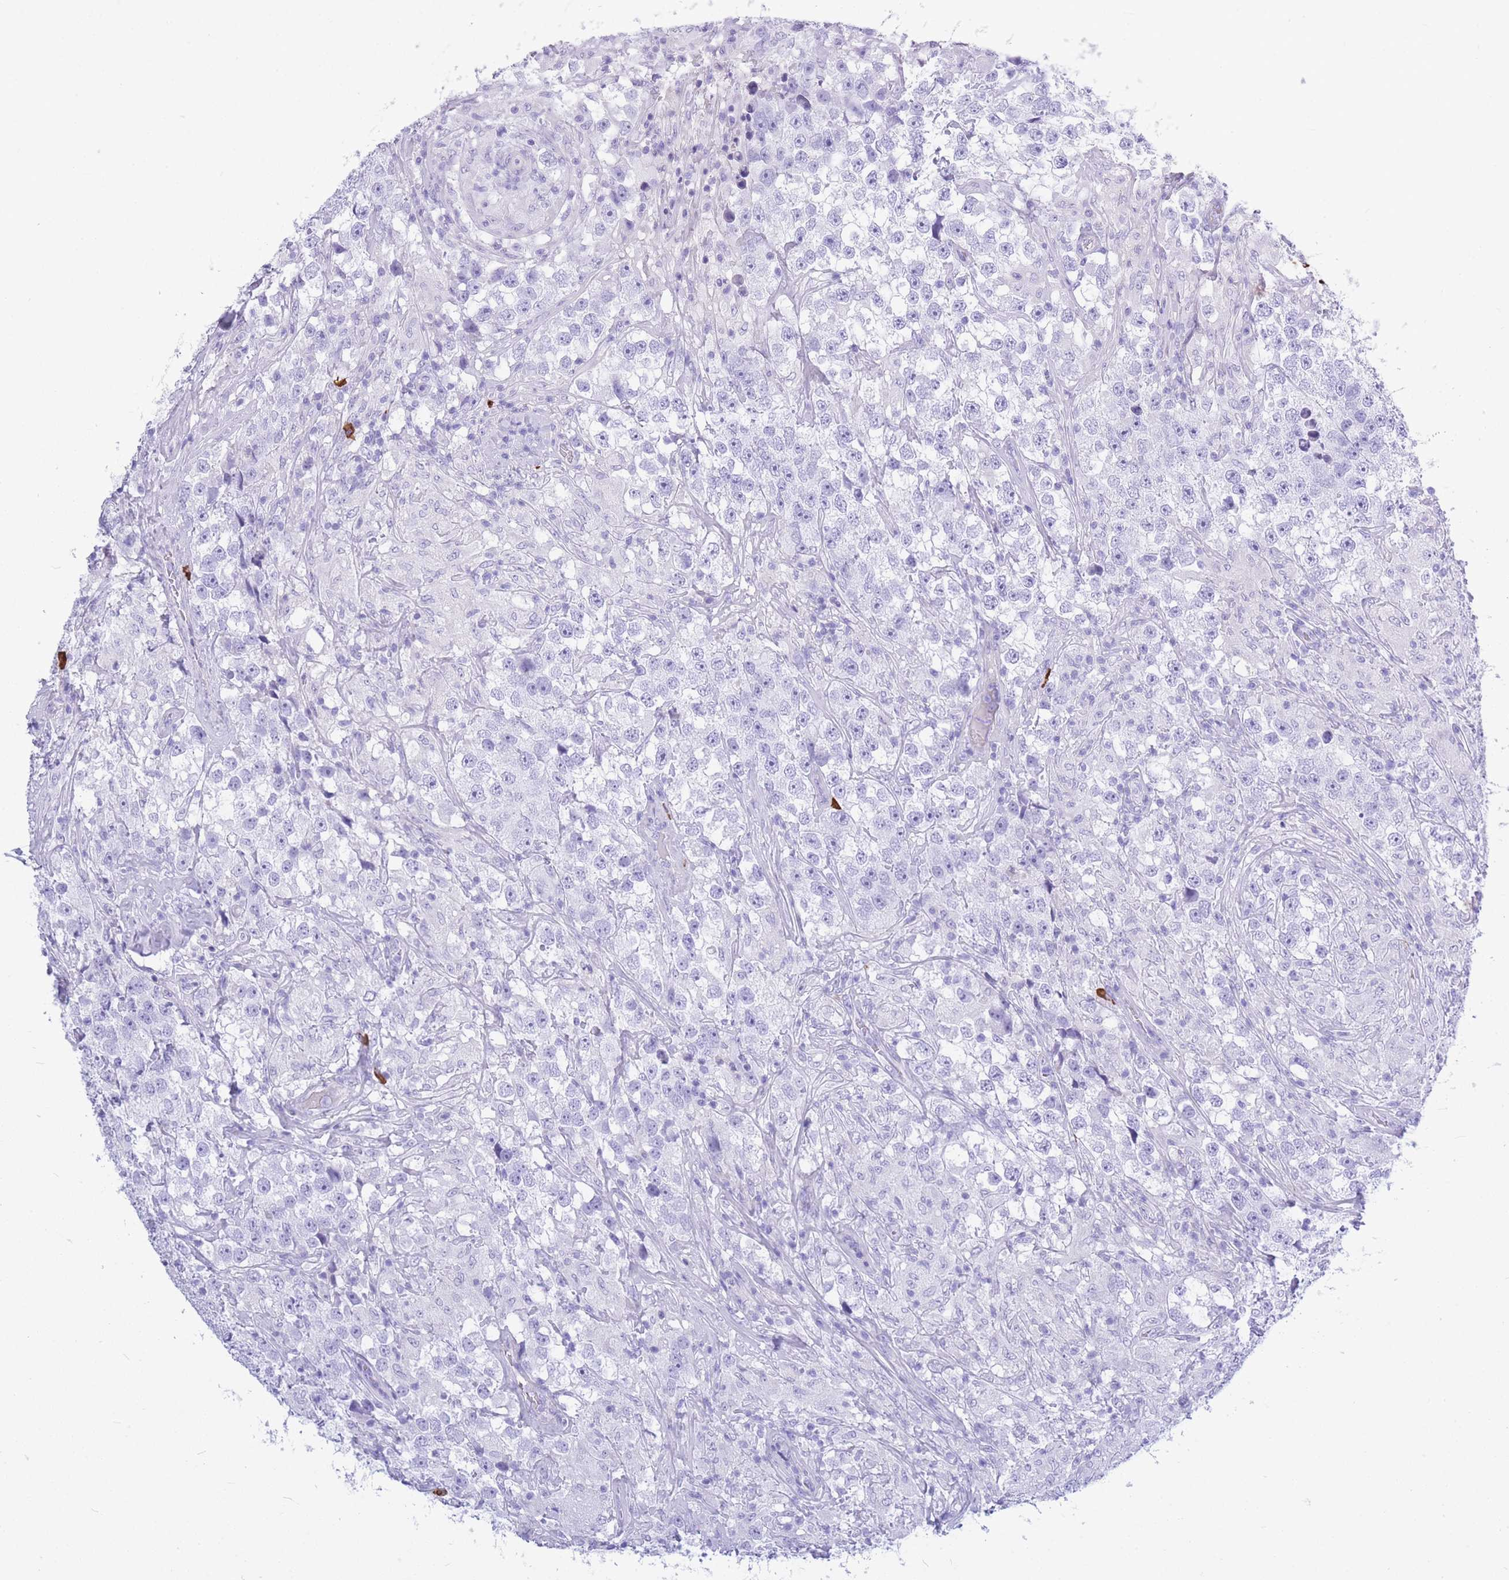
{"staining": {"intensity": "negative", "quantity": "none", "location": "none"}, "tissue": "testis cancer", "cell_type": "Tumor cells", "image_type": "cancer", "snomed": [{"axis": "morphology", "description": "Seminoma, NOS"}, {"axis": "topography", "description": "Testis"}], "caption": "An immunohistochemistry (IHC) photomicrograph of testis cancer (seminoma) is shown. There is no staining in tumor cells of testis cancer (seminoma). The staining is performed using DAB (3,3'-diaminobenzidine) brown chromogen with nuclei counter-stained in using hematoxylin.", "gene": "ZFP62", "patient": {"sex": "male", "age": 46}}